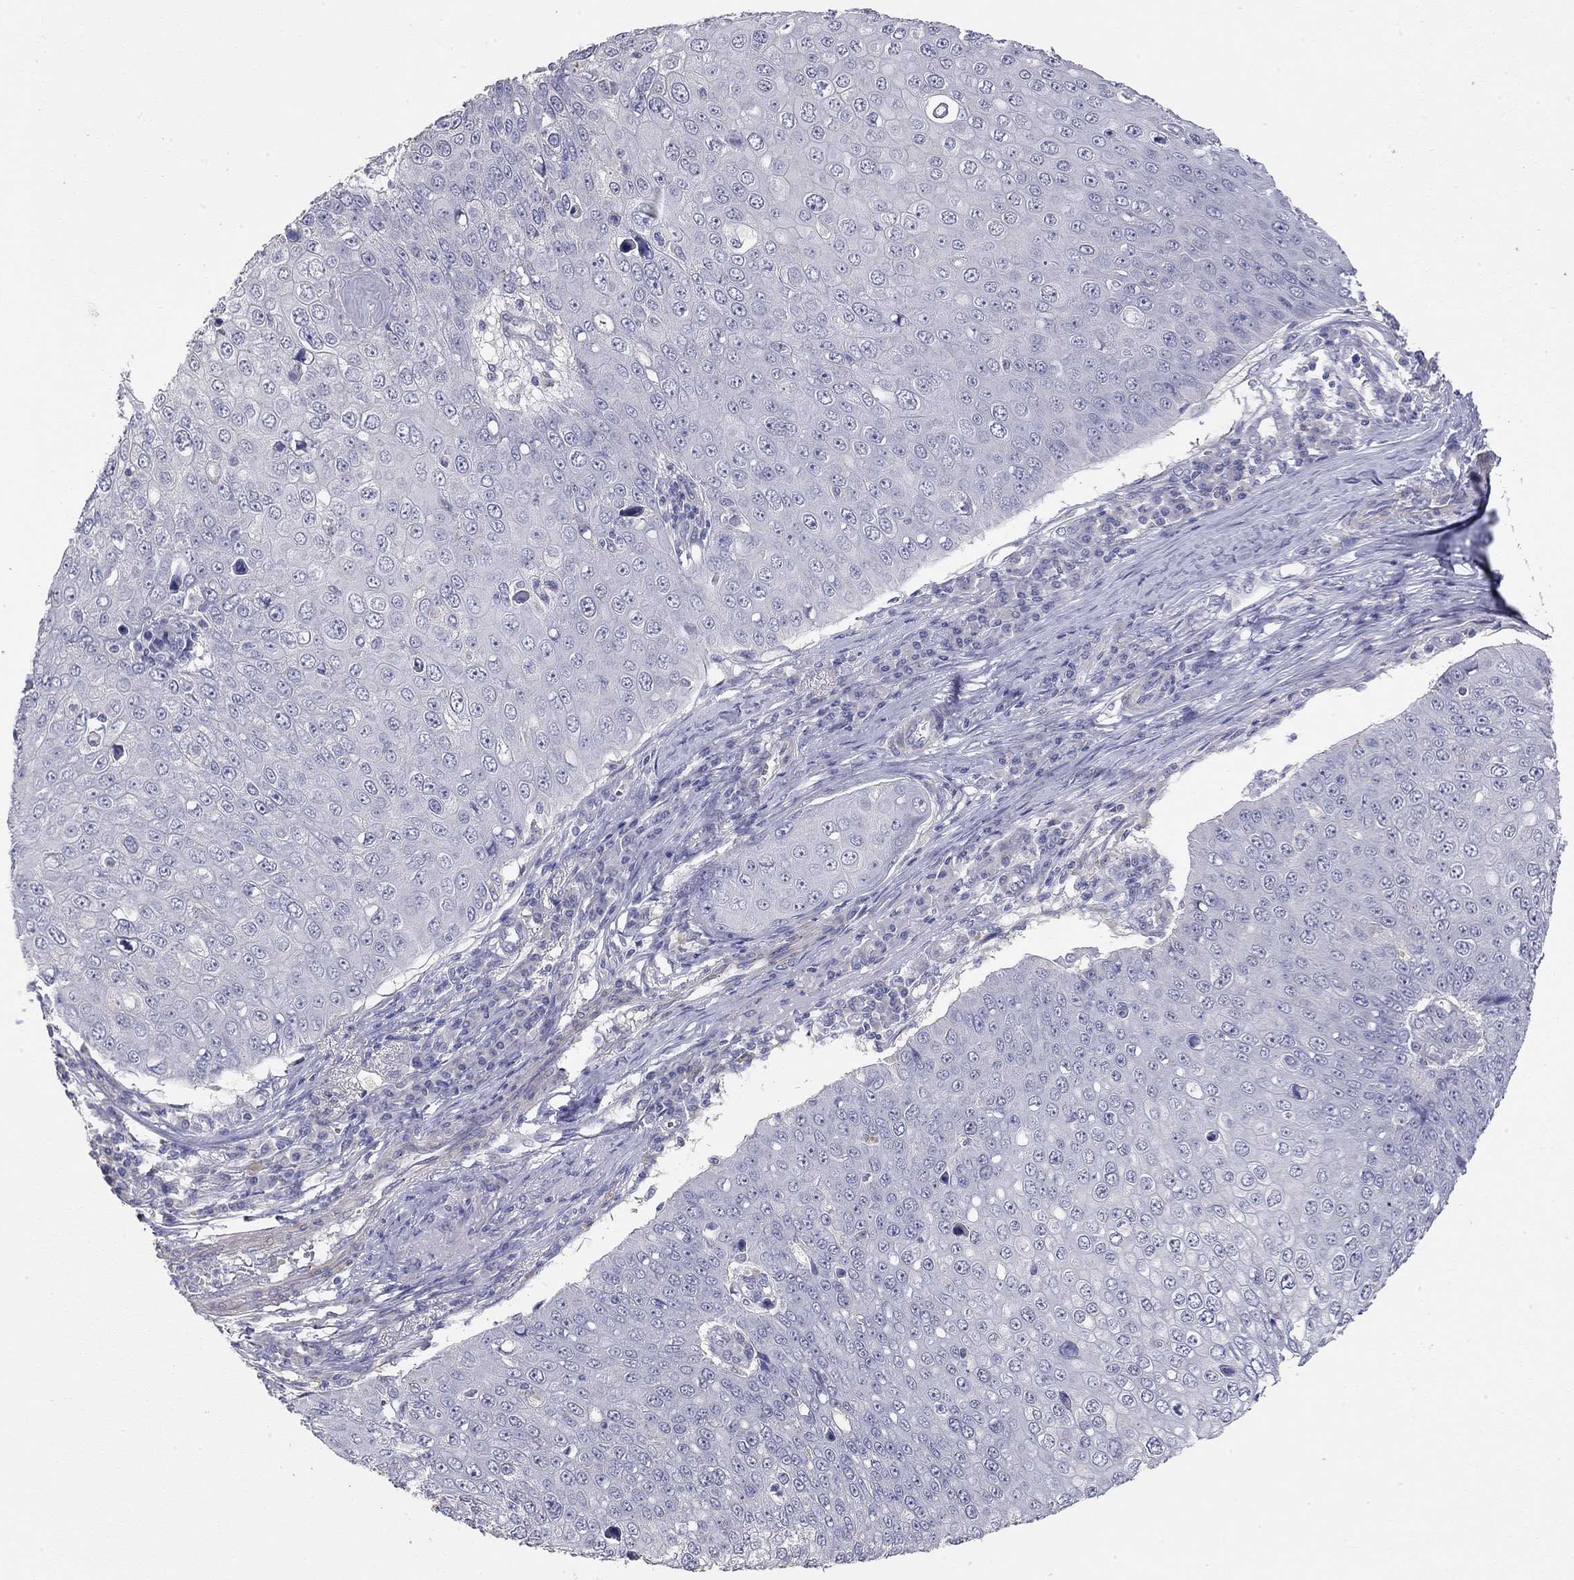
{"staining": {"intensity": "negative", "quantity": "none", "location": "none"}, "tissue": "skin cancer", "cell_type": "Tumor cells", "image_type": "cancer", "snomed": [{"axis": "morphology", "description": "Squamous cell carcinoma, NOS"}, {"axis": "topography", "description": "Skin"}], "caption": "Tumor cells are negative for protein expression in human squamous cell carcinoma (skin).", "gene": "PAPSS2", "patient": {"sex": "male", "age": 71}}